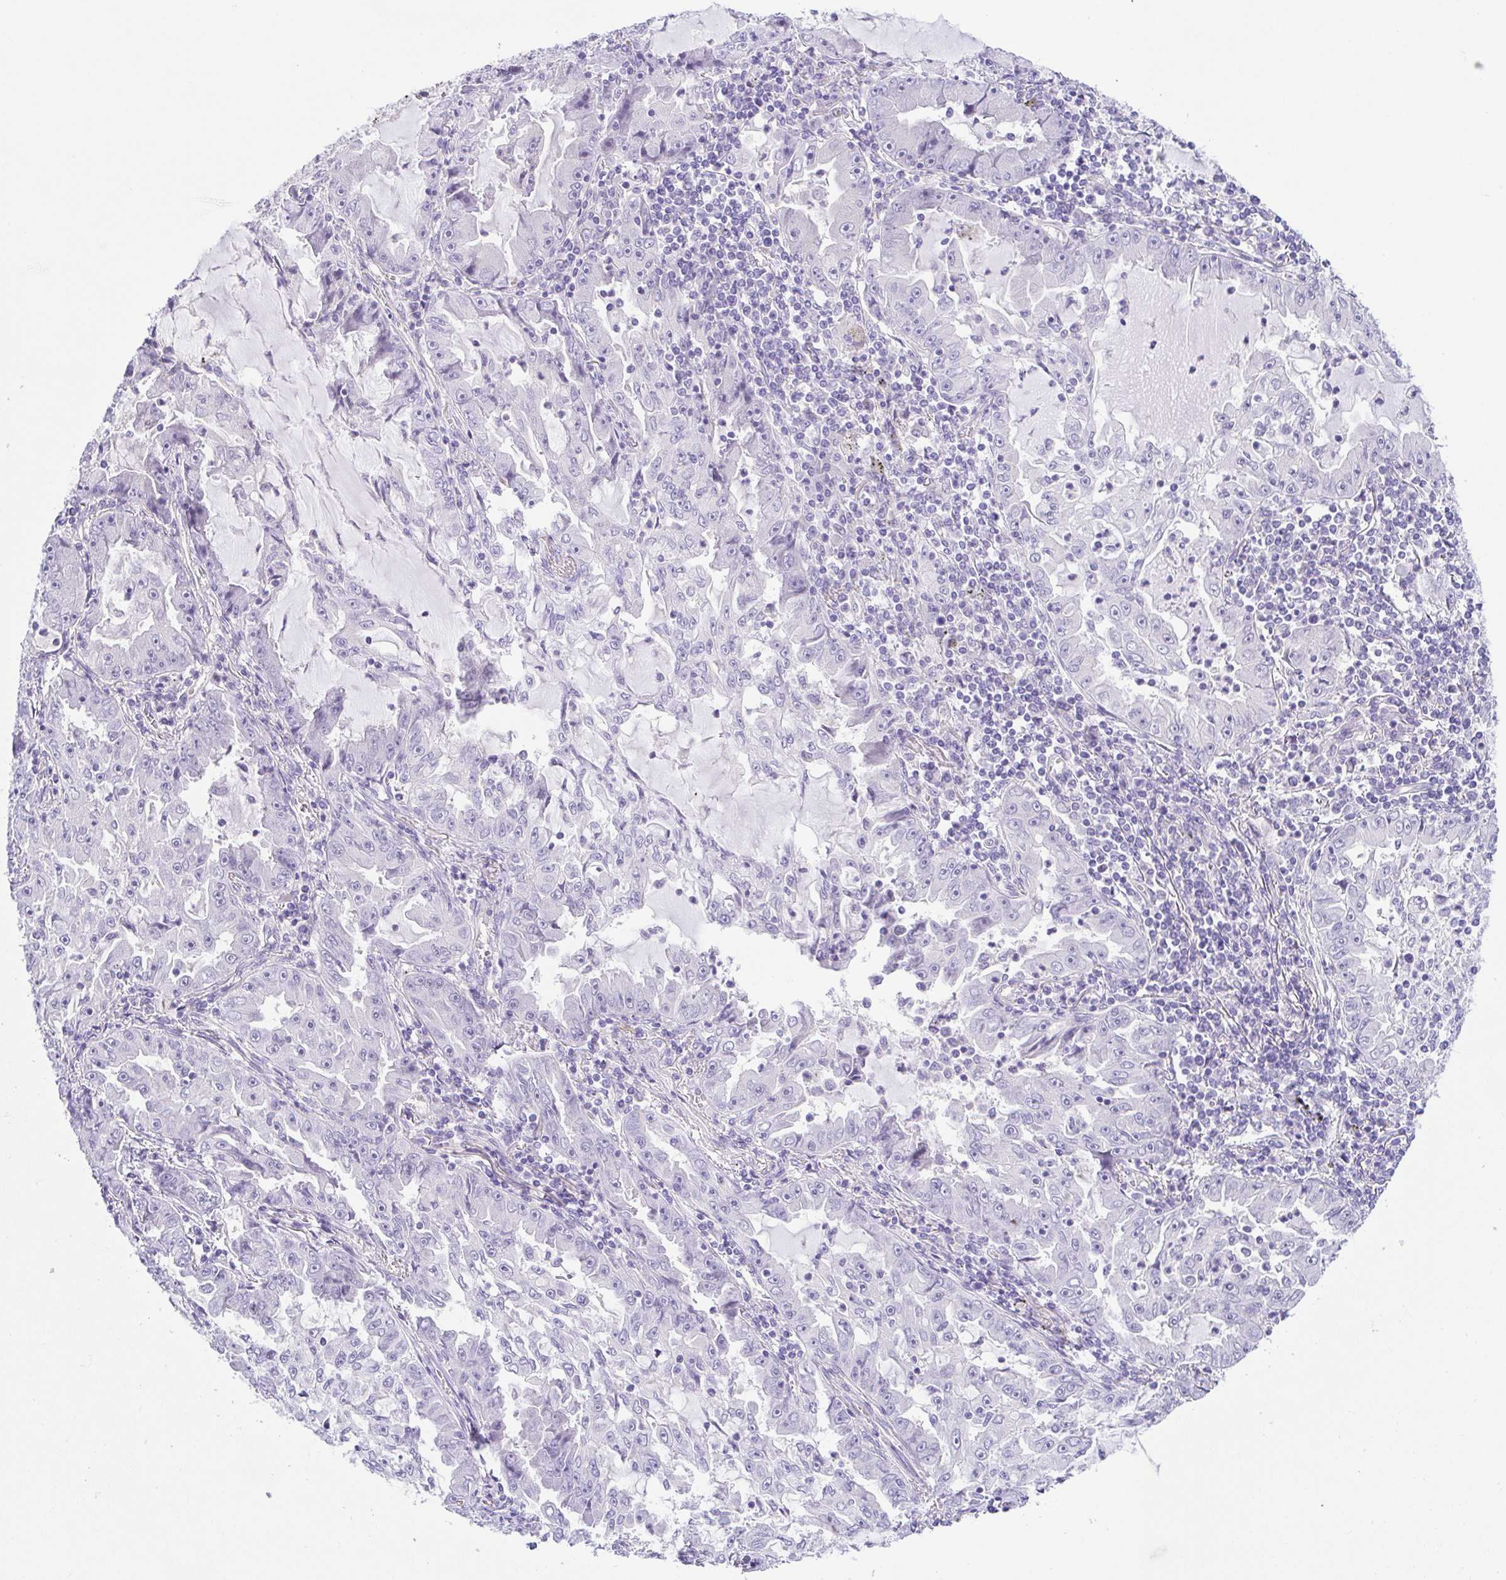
{"staining": {"intensity": "negative", "quantity": "none", "location": "none"}, "tissue": "lung cancer", "cell_type": "Tumor cells", "image_type": "cancer", "snomed": [{"axis": "morphology", "description": "Adenocarcinoma, NOS"}, {"axis": "topography", "description": "Lung"}], "caption": "IHC image of lung cancer (adenocarcinoma) stained for a protein (brown), which displays no expression in tumor cells. (IHC, brightfield microscopy, high magnification).", "gene": "KRTDAP", "patient": {"sex": "female", "age": 52}}